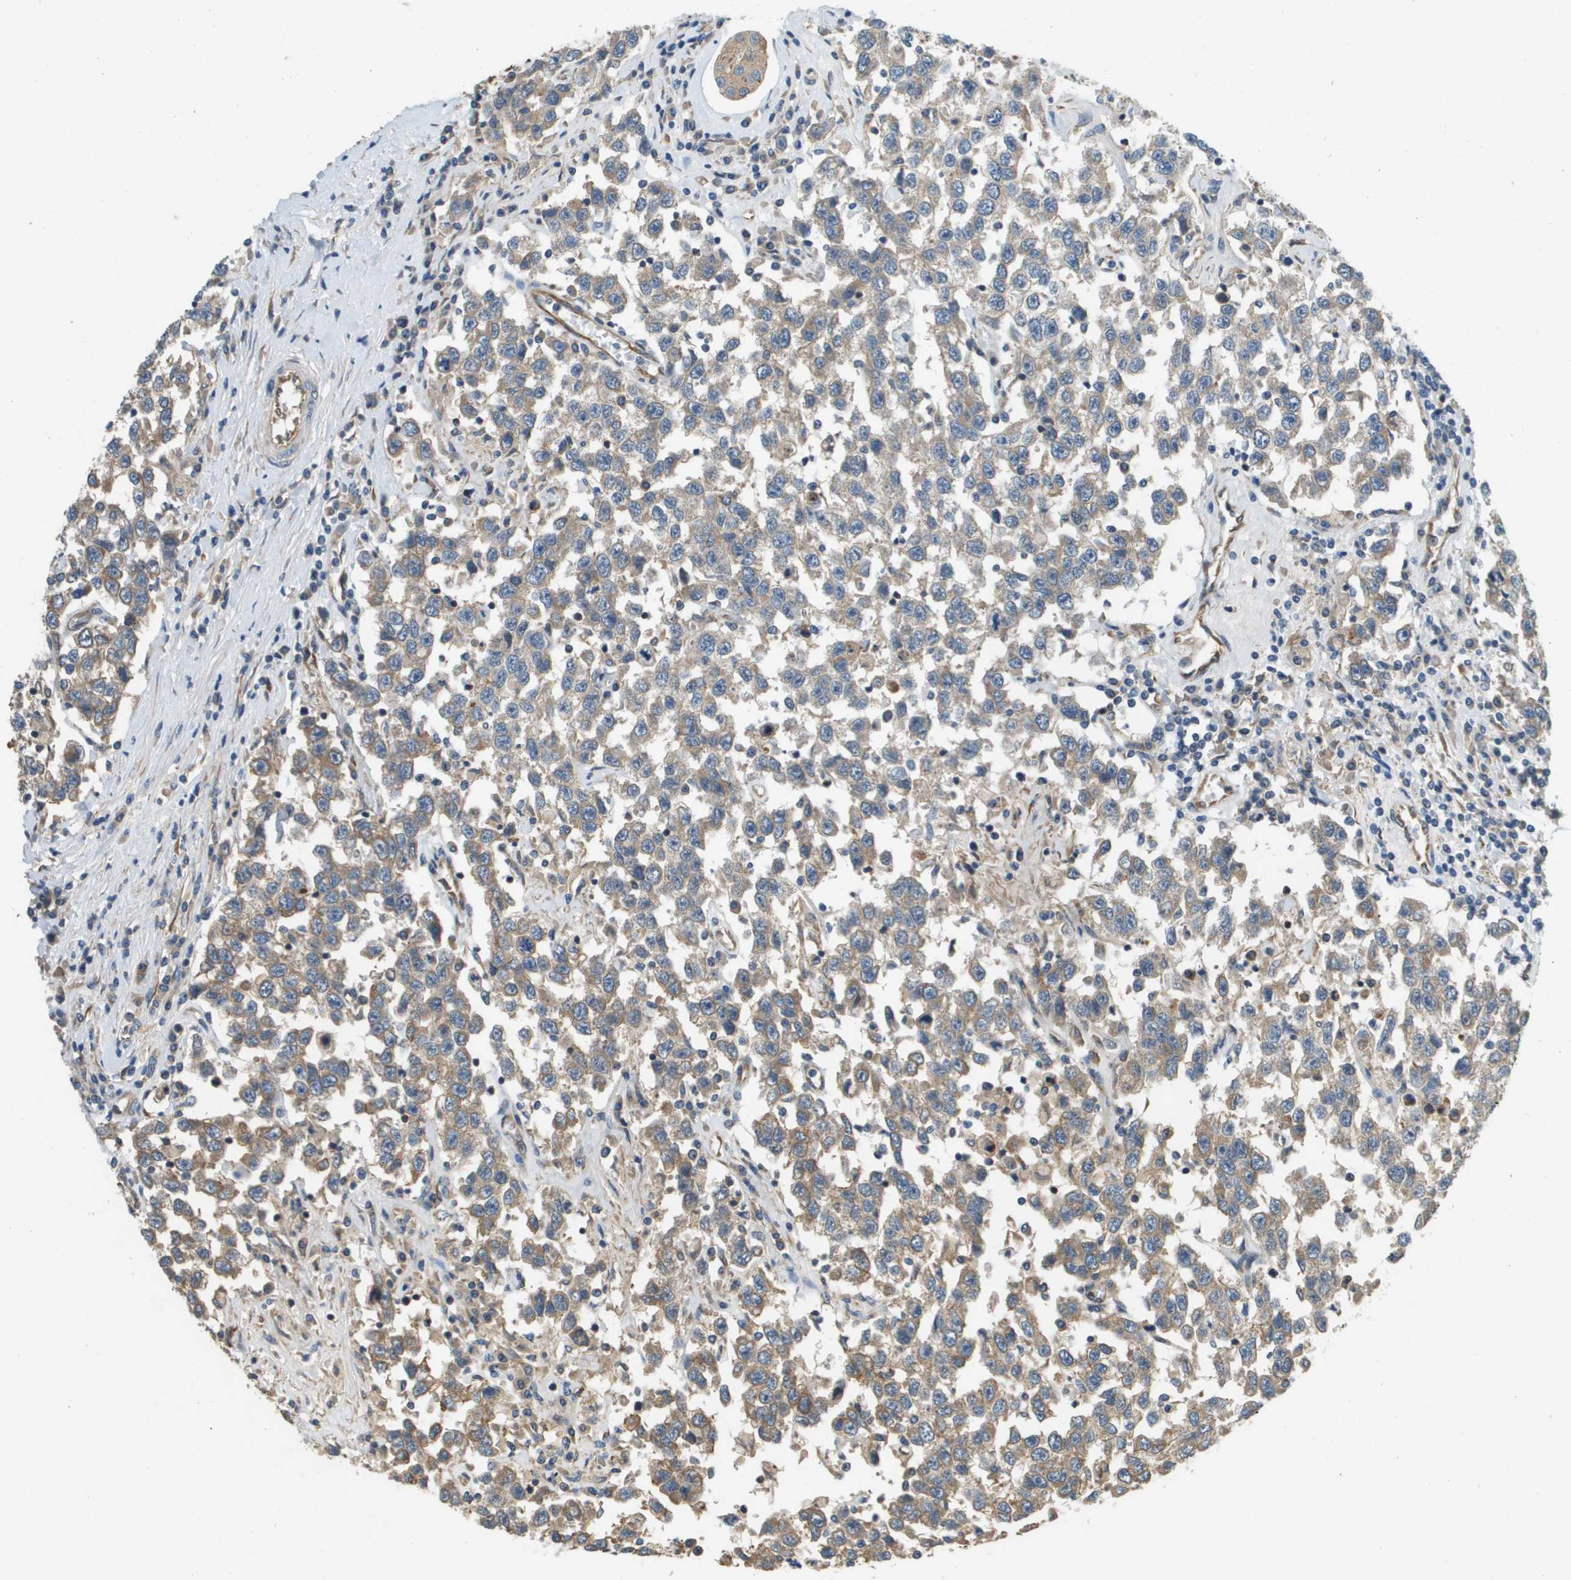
{"staining": {"intensity": "negative", "quantity": "none", "location": "none"}, "tissue": "testis cancer", "cell_type": "Tumor cells", "image_type": "cancer", "snomed": [{"axis": "morphology", "description": "Seminoma, NOS"}, {"axis": "topography", "description": "Testis"}], "caption": "Image shows no significant protein staining in tumor cells of testis cancer.", "gene": "SAMSN1", "patient": {"sex": "male", "age": 41}}